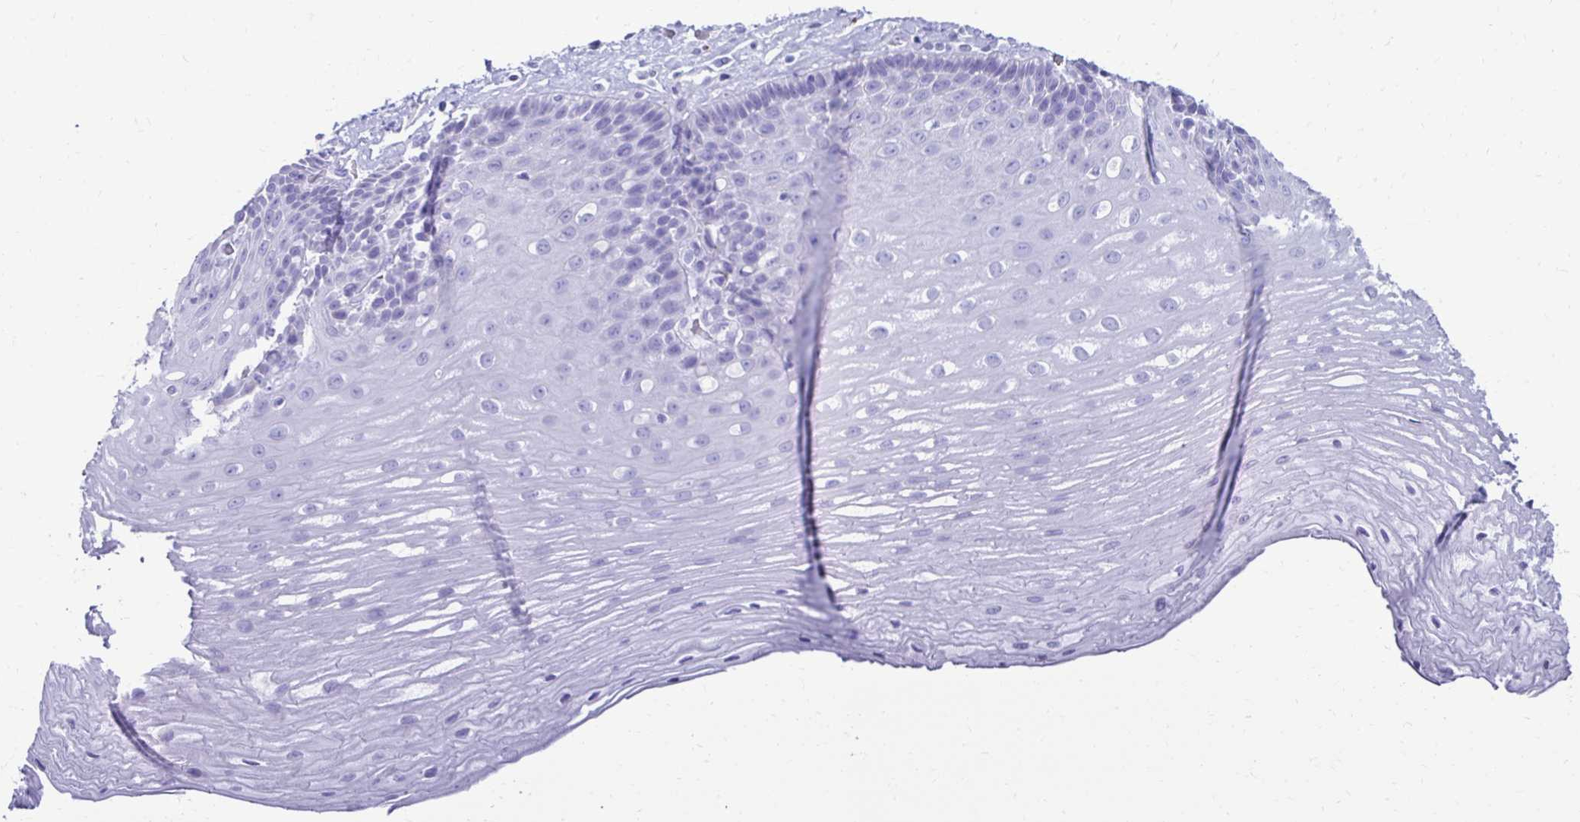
{"staining": {"intensity": "negative", "quantity": "none", "location": "none"}, "tissue": "esophagus", "cell_type": "Squamous epithelial cells", "image_type": "normal", "snomed": [{"axis": "morphology", "description": "Normal tissue, NOS"}, {"axis": "topography", "description": "Esophagus"}], "caption": "High magnification brightfield microscopy of benign esophagus stained with DAB (3,3'-diaminobenzidine) (brown) and counterstained with hematoxylin (blue): squamous epithelial cells show no significant positivity. The staining was performed using DAB (3,3'-diaminobenzidine) to visualize the protein expression in brown, while the nuclei were stained in blue with hematoxylin (Magnification: 20x).", "gene": "CST5", "patient": {"sex": "male", "age": 62}}